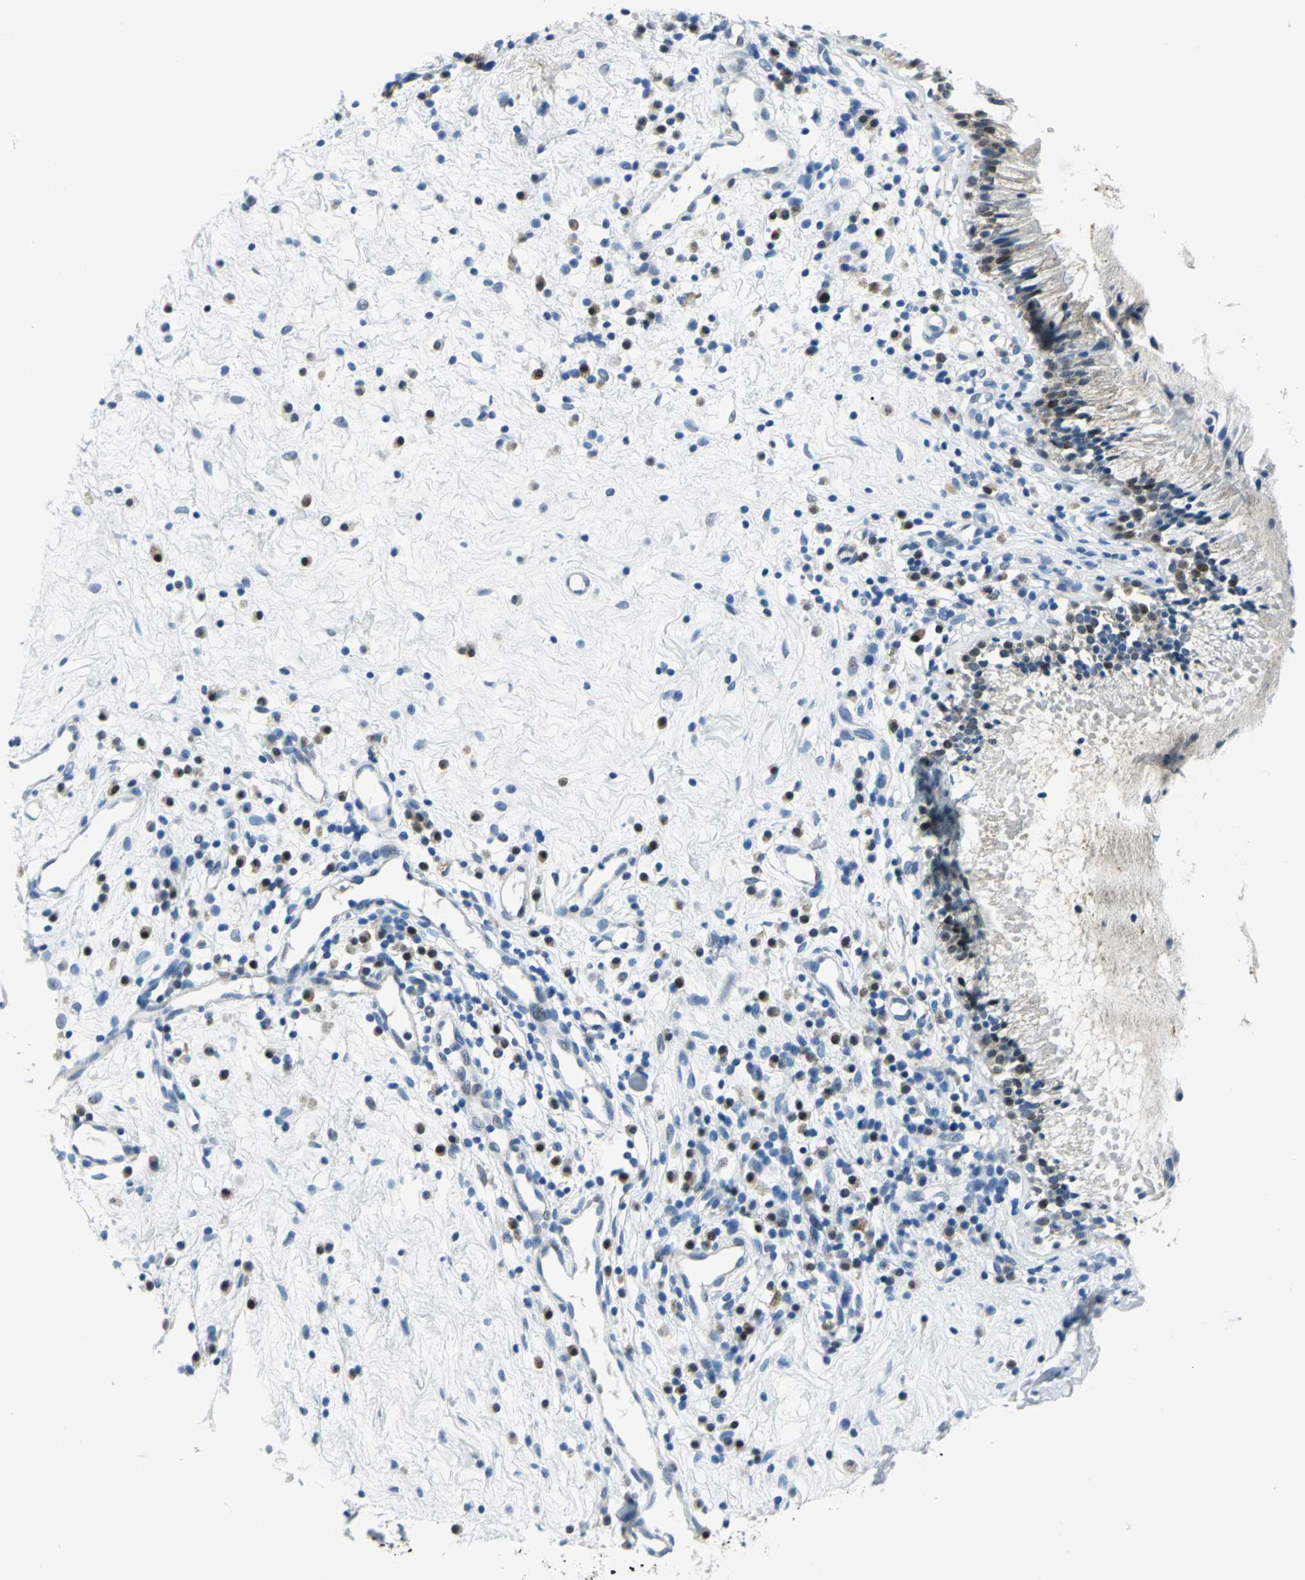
{"staining": {"intensity": "moderate", "quantity": "<25%", "location": "cytoplasmic/membranous,nuclear"}, "tissue": "nasopharynx", "cell_type": "Respiratory epithelial cells", "image_type": "normal", "snomed": [{"axis": "morphology", "description": "Normal tissue, NOS"}, {"axis": "topography", "description": "Nasopharynx"}], "caption": "A low amount of moderate cytoplasmic/membranous,nuclear staining is appreciated in about <25% of respiratory epithelial cells in benign nasopharynx.", "gene": "AKR1A1", "patient": {"sex": "male", "age": 21}}